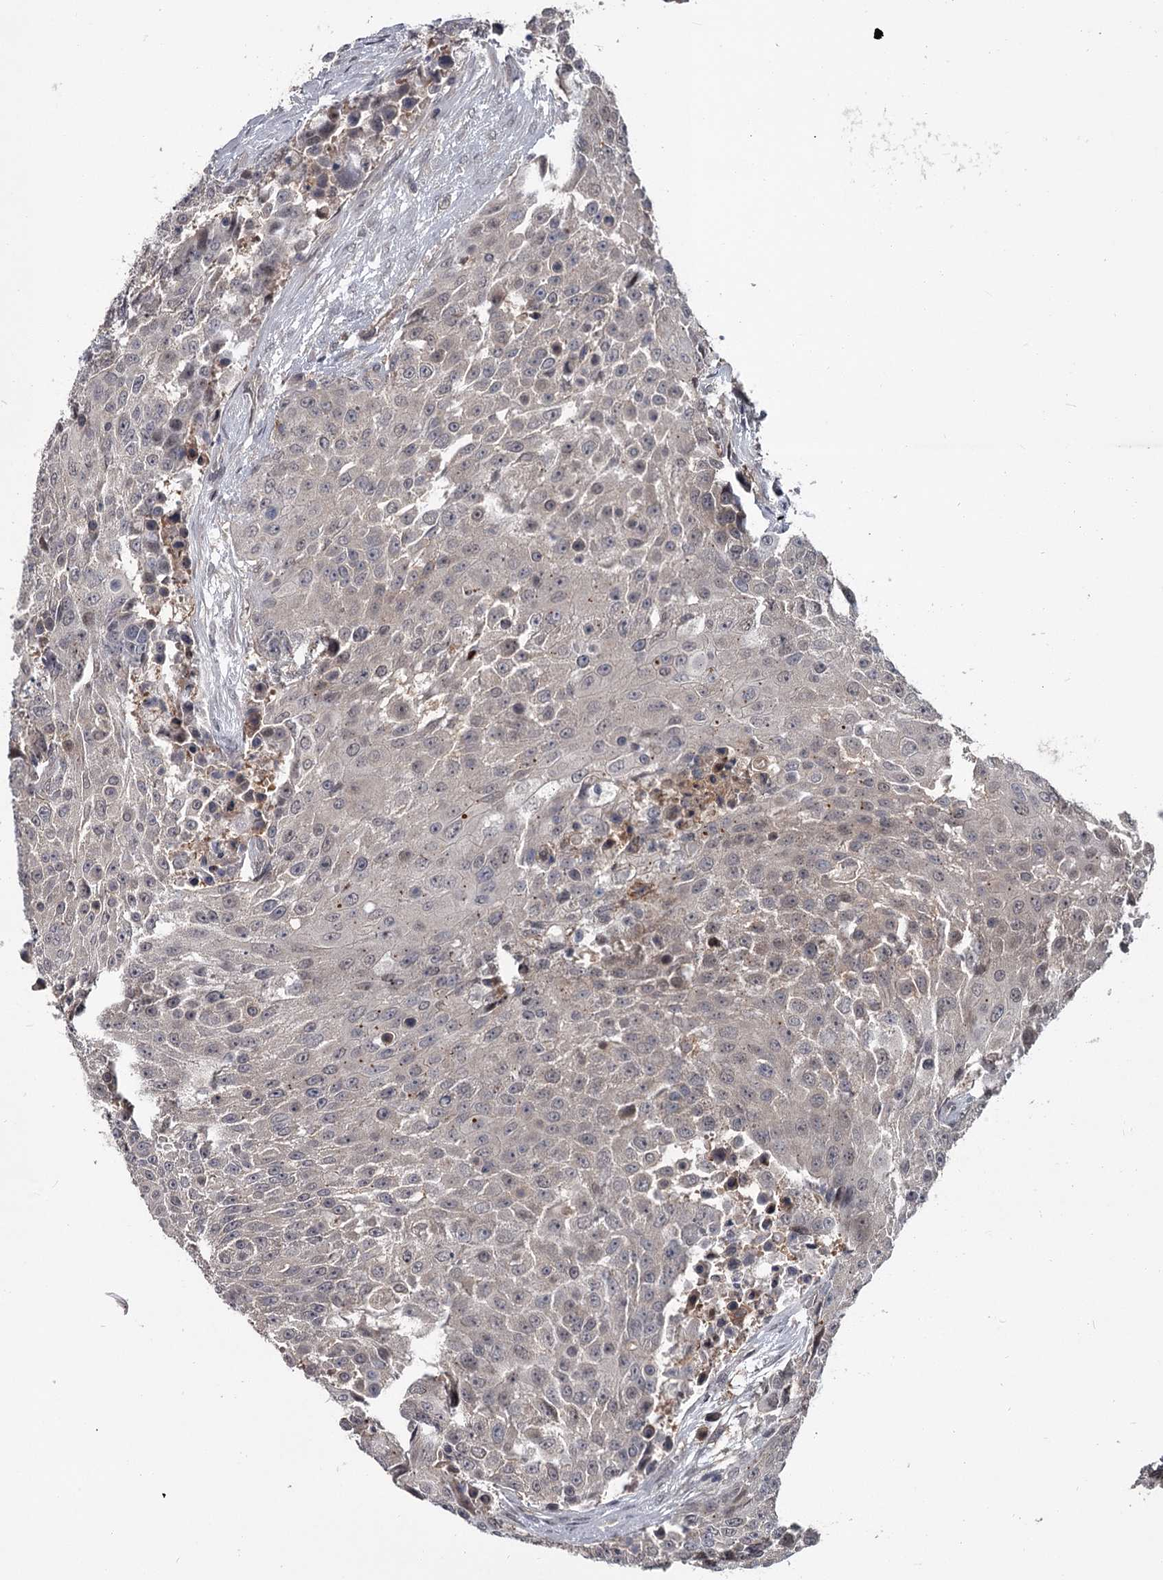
{"staining": {"intensity": "negative", "quantity": "none", "location": "none"}, "tissue": "urothelial cancer", "cell_type": "Tumor cells", "image_type": "cancer", "snomed": [{"axis": "morphology", "description": "Urothelial carcinoma, High grade"}, {"axis": "topography", "description": "Urinary bladder"}], "caption": "A high-resolution histopathology image shows IHC staining of urothelial carcinoma (high-grade), which shows no significant positivity in tumor cells.", "gene": "DAO", "patient": {"sex": "female", "age": 63}}